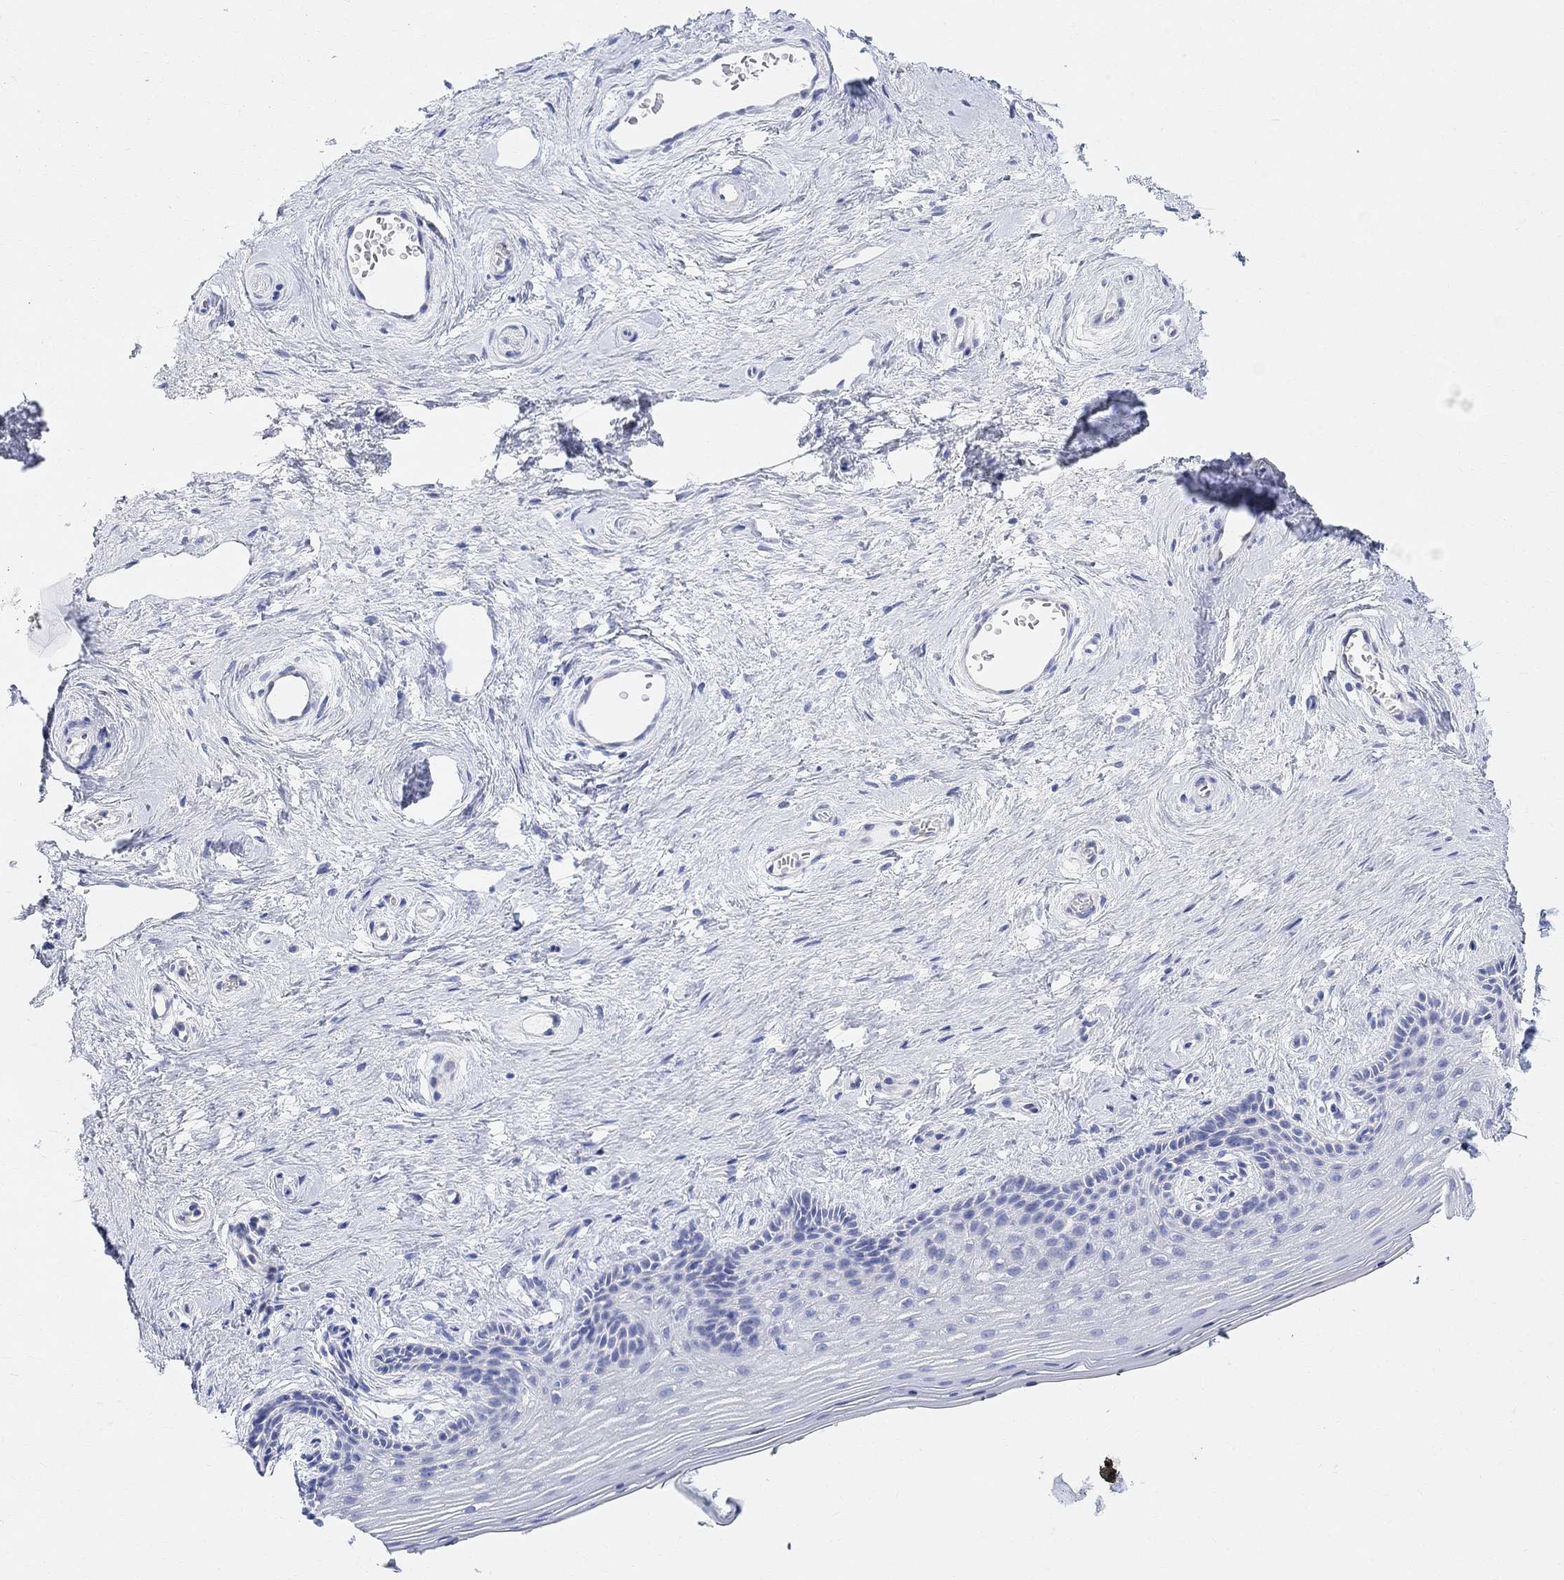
{"staining": {"intensity": "negative", "quantity": "none", "location": "none"}, "tissue": "vagina", "cell_type": "Squamous epithelial cells", "image_type": "normal", "snomed": [{"axis": "morphology", "description": "Normal tissue, NOS"}, {"axis": "topography", "description": "Vagina"}], "caption": "A high-resolution photomicrograph shows immunohistochemistry staining of normal vagina, which exhibits no significant expression in squamous epithelial cells. (DAB IHC visualized using brightfield microscopy, high magnification).", "gene": "RETNLB", "patient": {"sex": "female", "age": 45}}